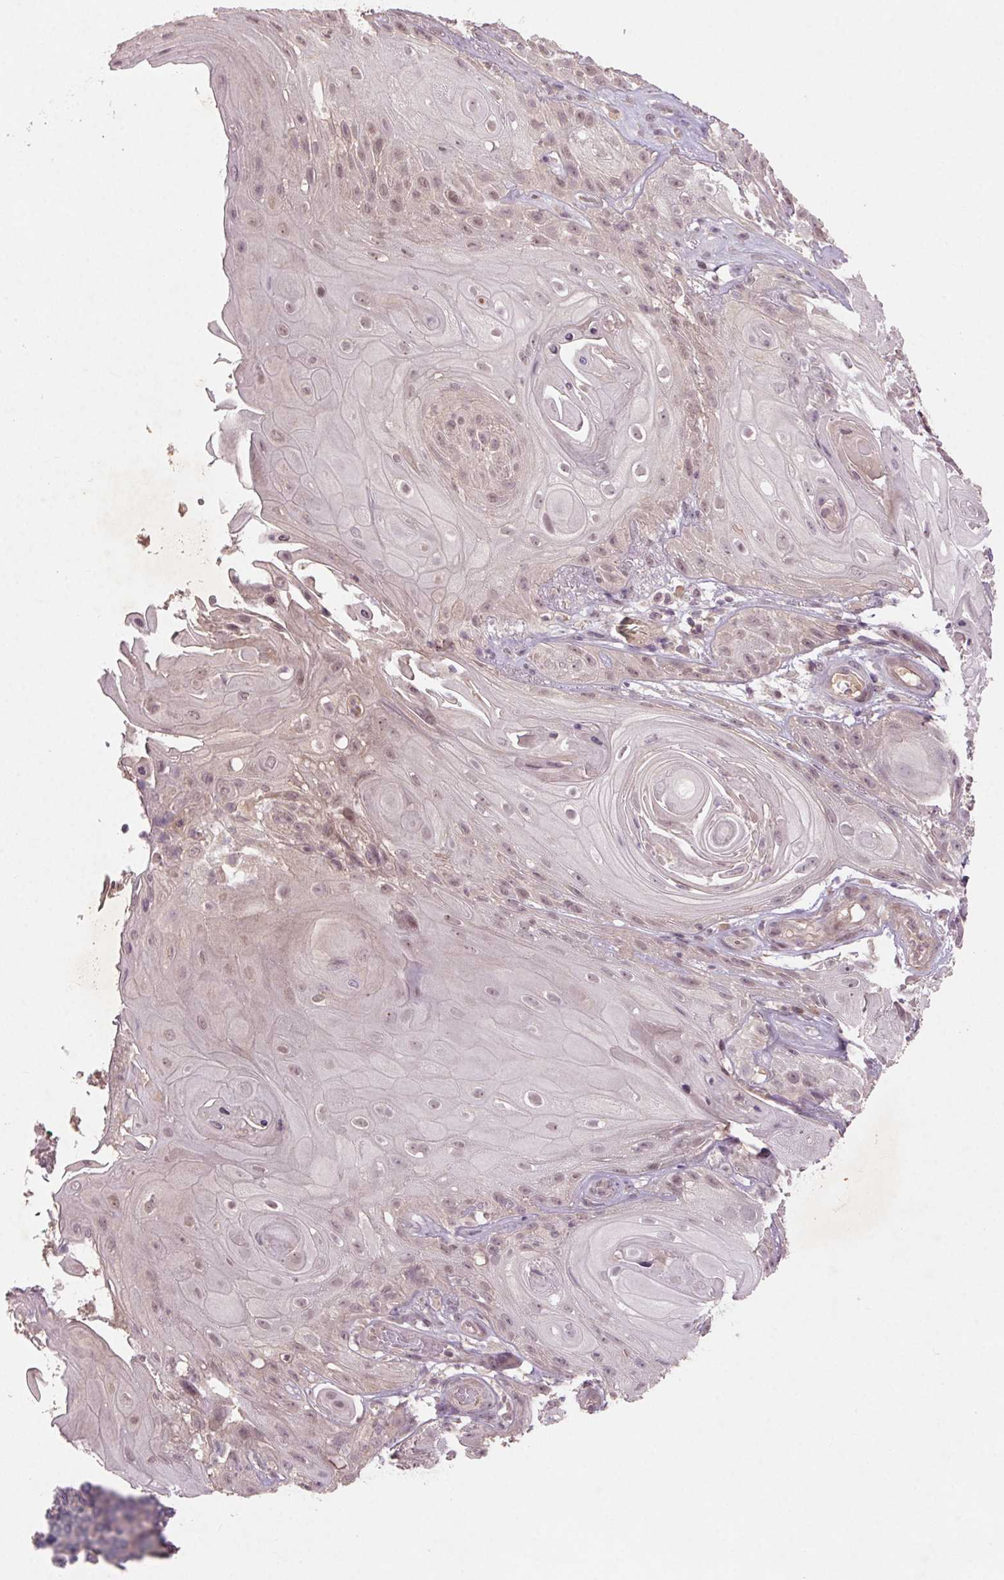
{"staining": {"intensity": "weak", "quantity": "<25%", "location": "nuclear"}, "tissue": "skin cancer", "cell_type": "Tumor cells", "image_type": "cancer", "snomed": [{"axis": "morphology", "description": "Squamous cell carcinoma, NOS"}, {"axis": "topography", "description": "Skin"}], "caption": "This is an immunohistochemistry photomicrograph of skin cancer. There is no positivity in tumor cells.", "gene": "SMLR1", "patient": {"sex": "male", "age": 62}}